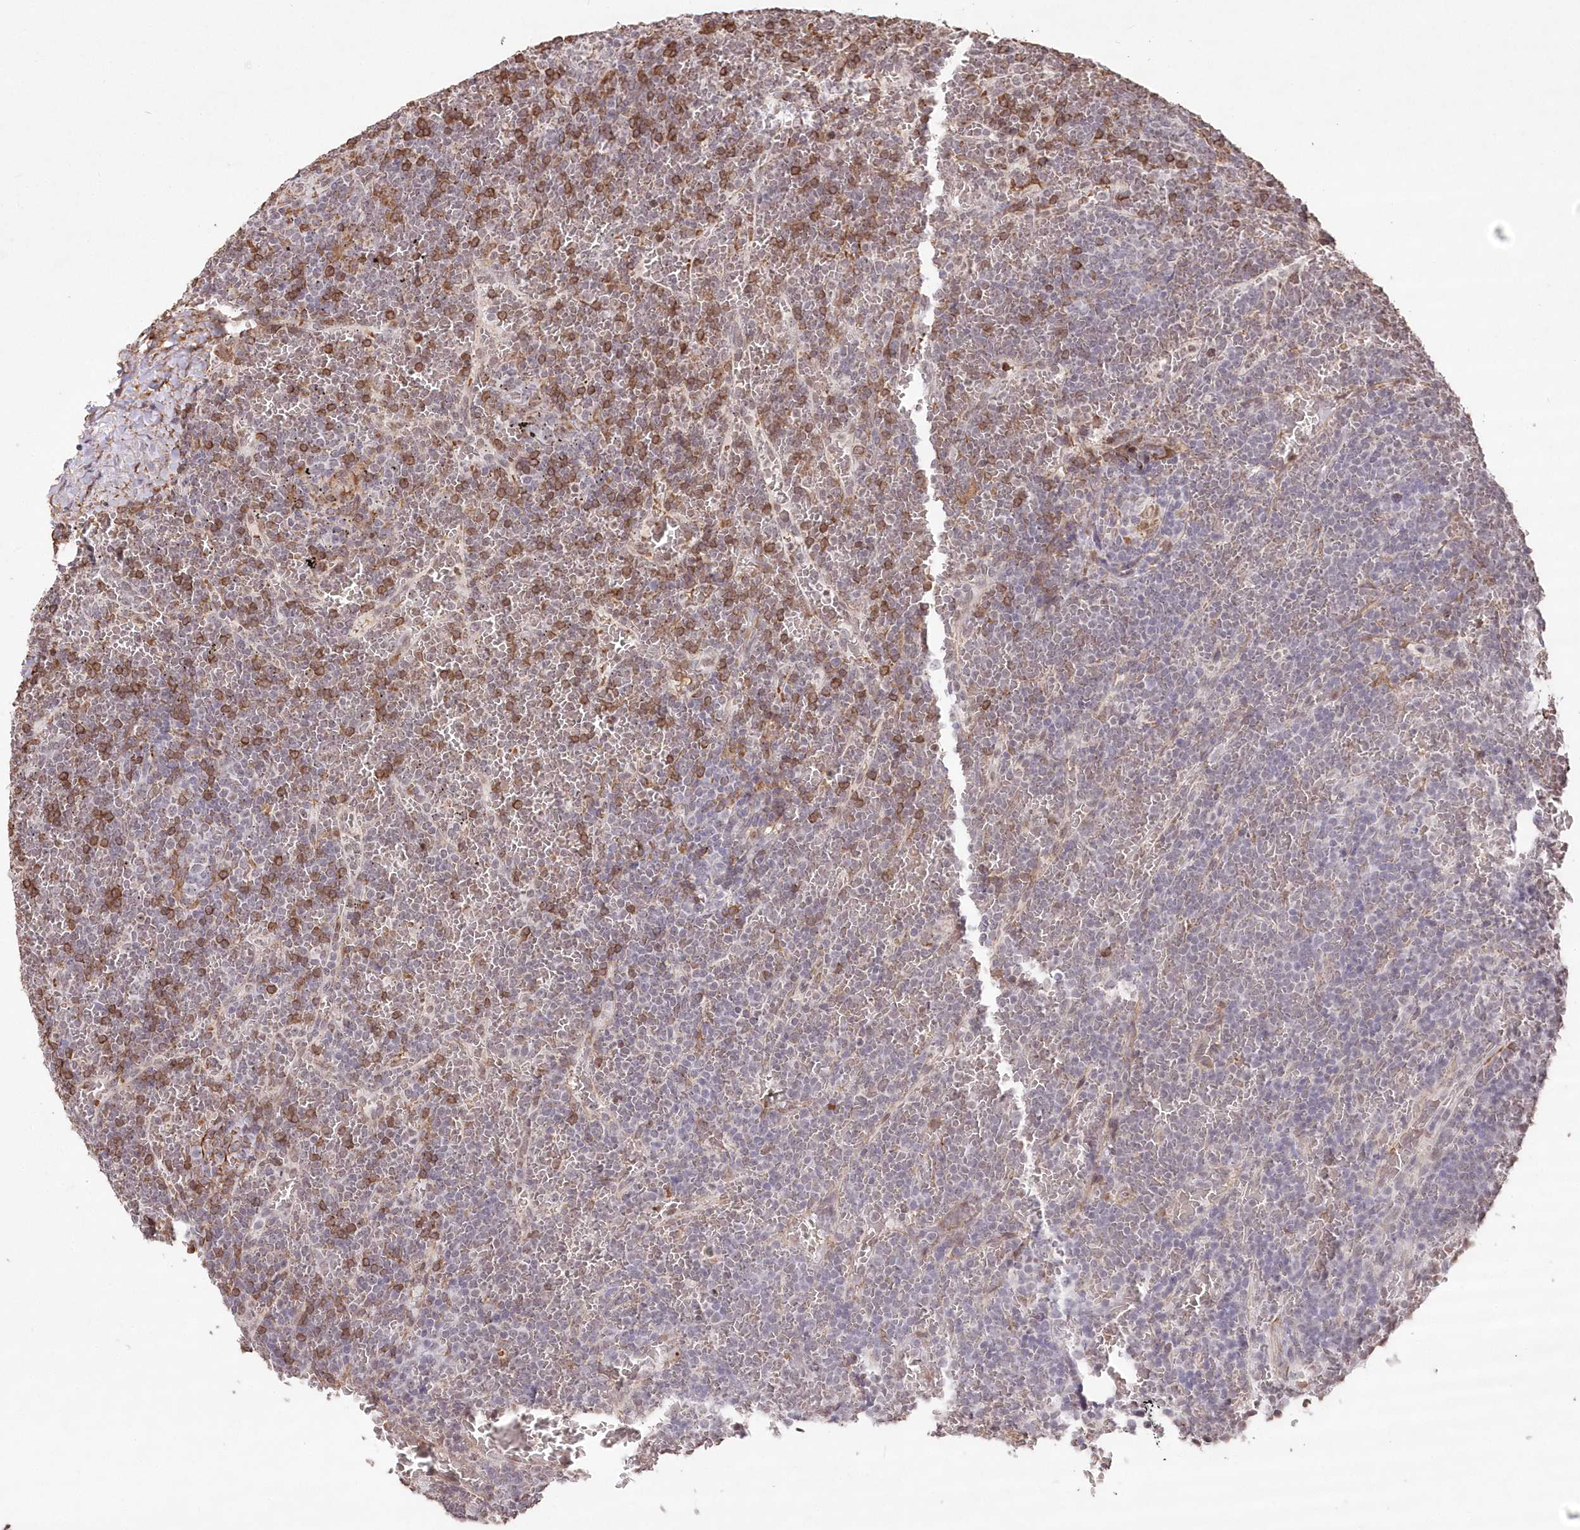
{"staining": {"intensity": "negative", "quantity": "none", "location": "none"}, "tissue": "lymphoma", "cell_type": "Tumor cells", "image_type": "cancer", "snomed": [{"axis": "morphology", "description": "Malignant lymphoma, non-Hodgkin's type, Low grade"}, {"axis": "topography", "description": "Spleen"}], "caption": "DAB immunohistochemical staining of lymphoma displays no significant positivity in tumor cells. (DAB (3,3'-diaminobenzidine) immunohistochemistry (IHC) with hematoxylin counter stain).", "gene": "RBM27", "patient": {"sex": "female", "age": 19}}